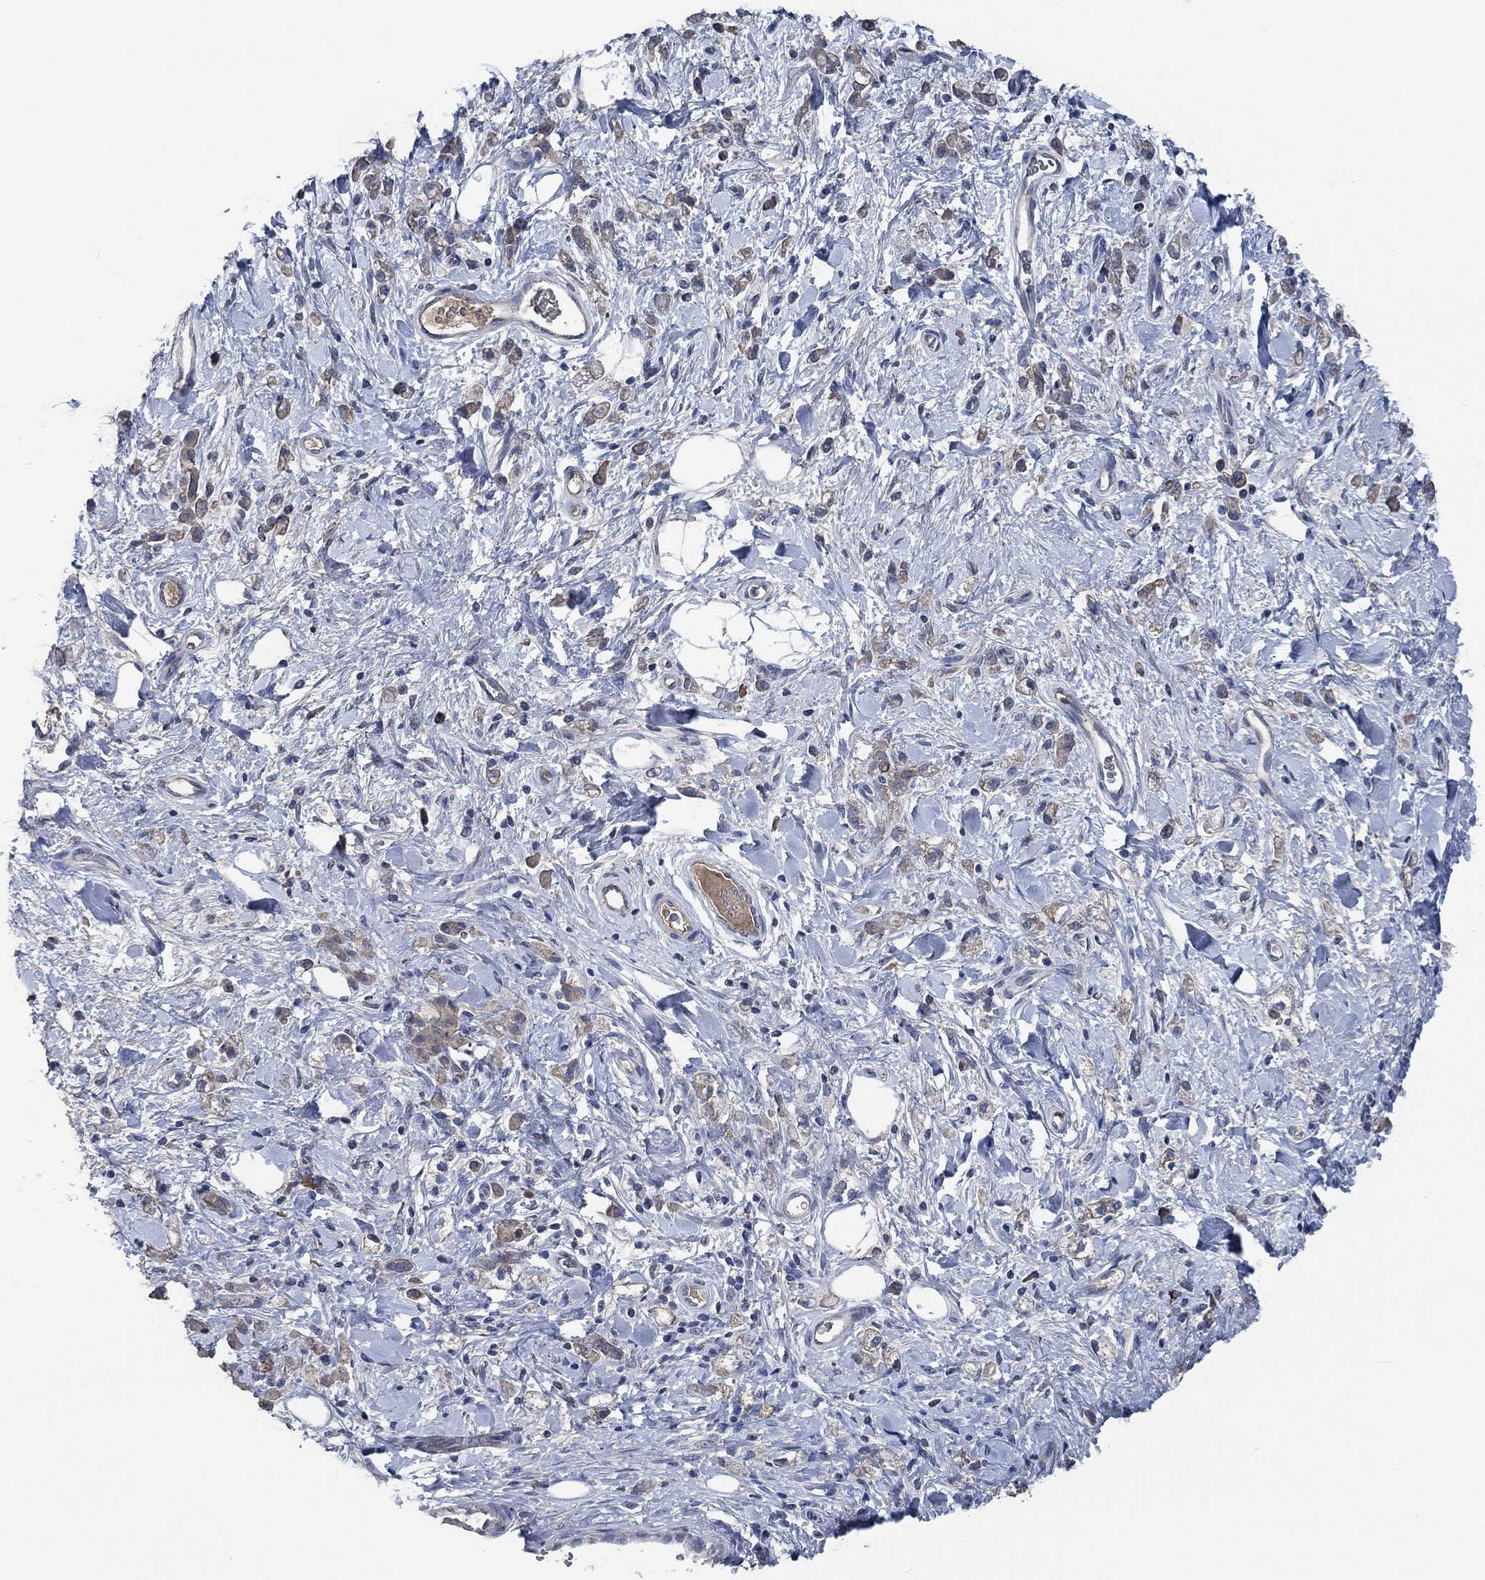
{"staining": {"intensity": "weak", "quantity": ">75%", "location": "cytoplasmic/membranous"}, "tissue": "stomach cancer", "cell_type": "Tumor cells", "image_type": "cancer", "snomed": [{"axis": "morphology", "description": "Adenocarcinoma, NOS"}, {"axis": "topography", "description": "Stomach"}], "caption": "This image reveals IHC staining of stomach cancer (adenocarcinoma), with low weak cytoplasmic/membranous expression in approximately >75% of tumor cells.", "gene": "OBSCN", "patient": {"sex": "male", "age": 77}}